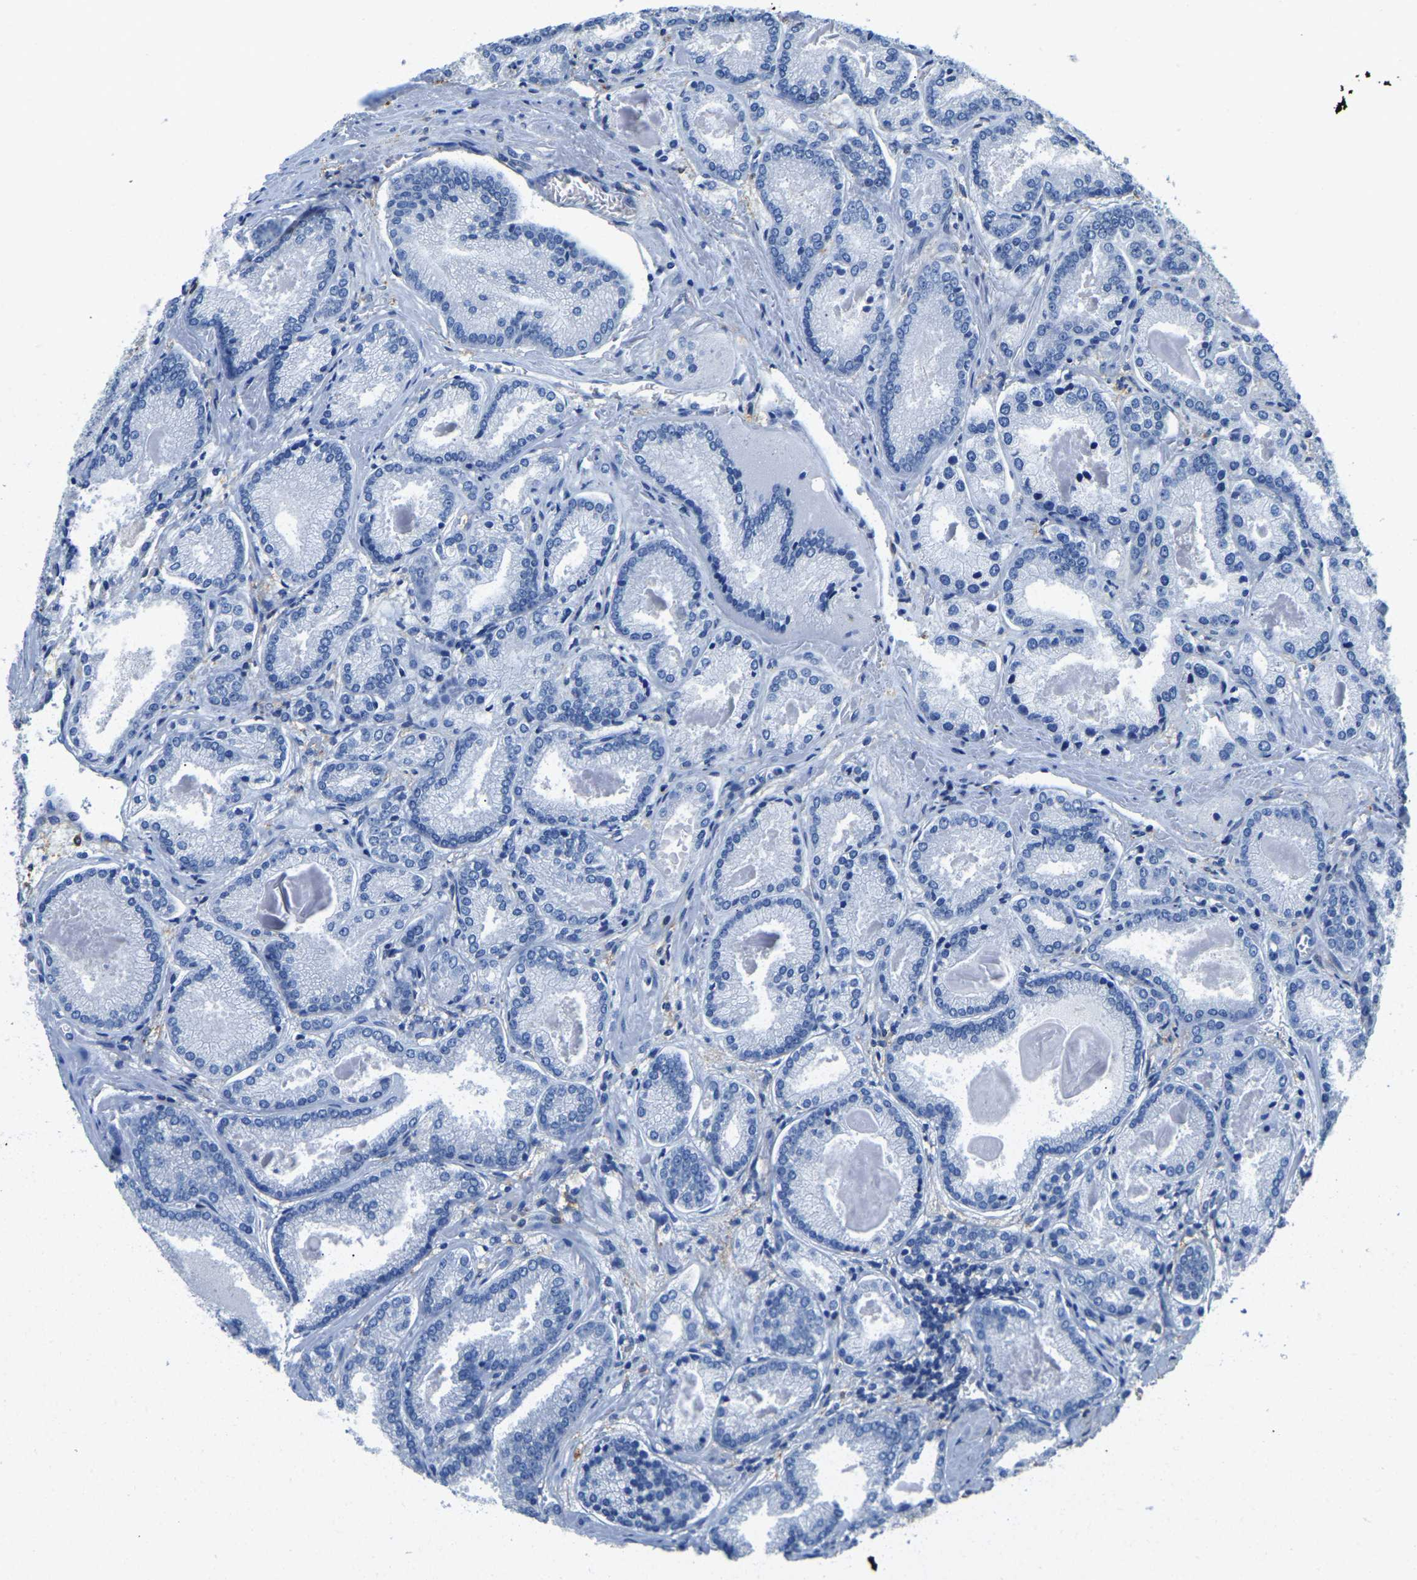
{"staining": {"intensity": "negative", "quantity": "none", "location": "none"}, "tissue": "prostate cancer", "cell_type": "Tumor cells", "image_type": "cancer", "snomed": [{"axis": "morphology", "description": "Adenocarcinoma, Low grade"}, {"axis": "topography", "description": "Prostate"}], "caption": "A micrograph of adenocarcinoma (low-grade) (prostate) stained for a protein displays no brown staining in tumor cells.", "gene": "ZDHHC13", "patient": {"sex": "male", "age": 59}}